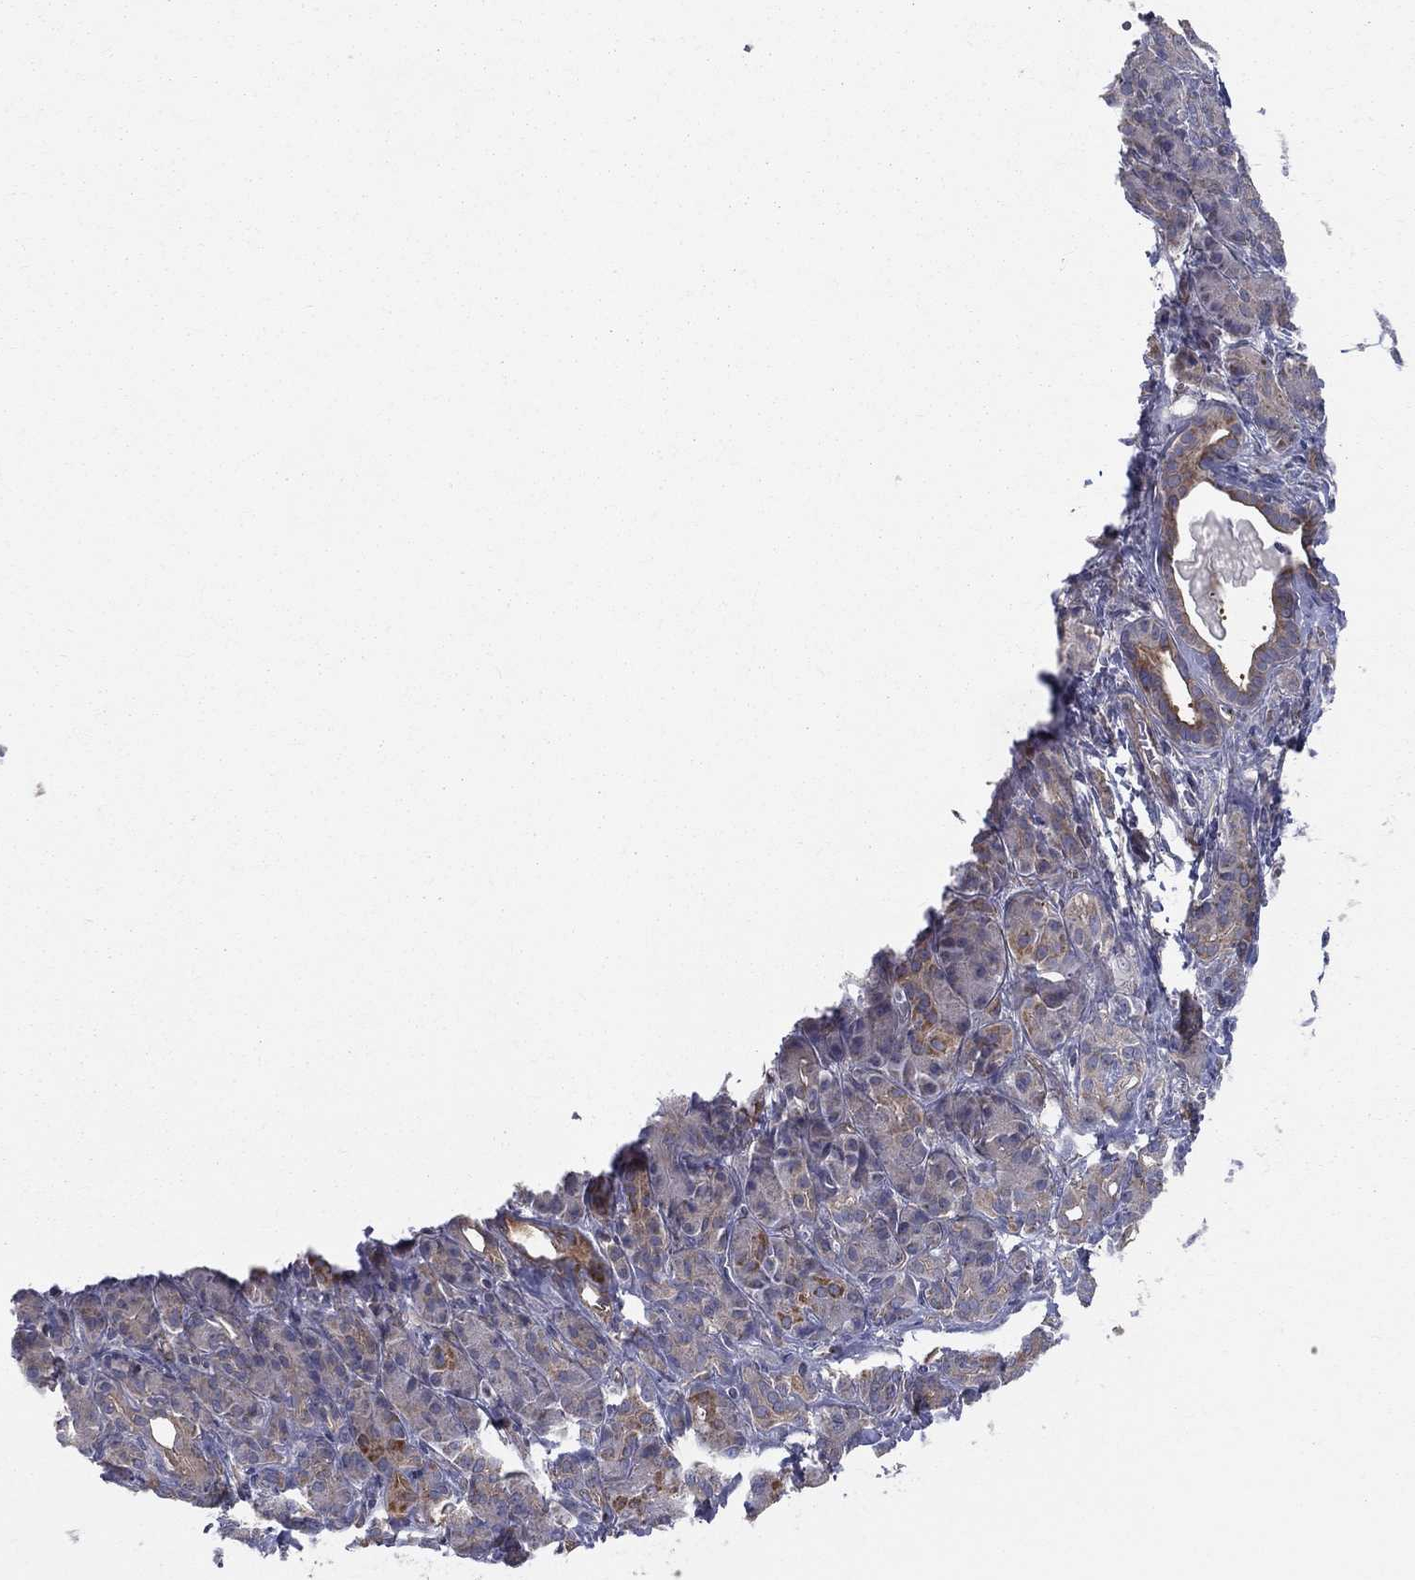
{"staining": {"intensity": "moderate", "quantity": "25%-75%", "location": "cytoplasmic/membranous"}, "tissue": "pancreatic cancer", "cell_type": "Tumor cells", "image_type": "cancer", "snomed": [{"axis": "morphology", "description": "Adenocarcinoma, NOS"}, {"axis": "topography", "description": "Pancreas"}], "caption": "A histopathology image of human adenocarcinoma (pancreatic) stained for a protein reveals moderate cytoplasmic/membranous brown staining in tumor cells.", "gene": "POMZP3", "patient": {"sex": "male", "age": 61}}